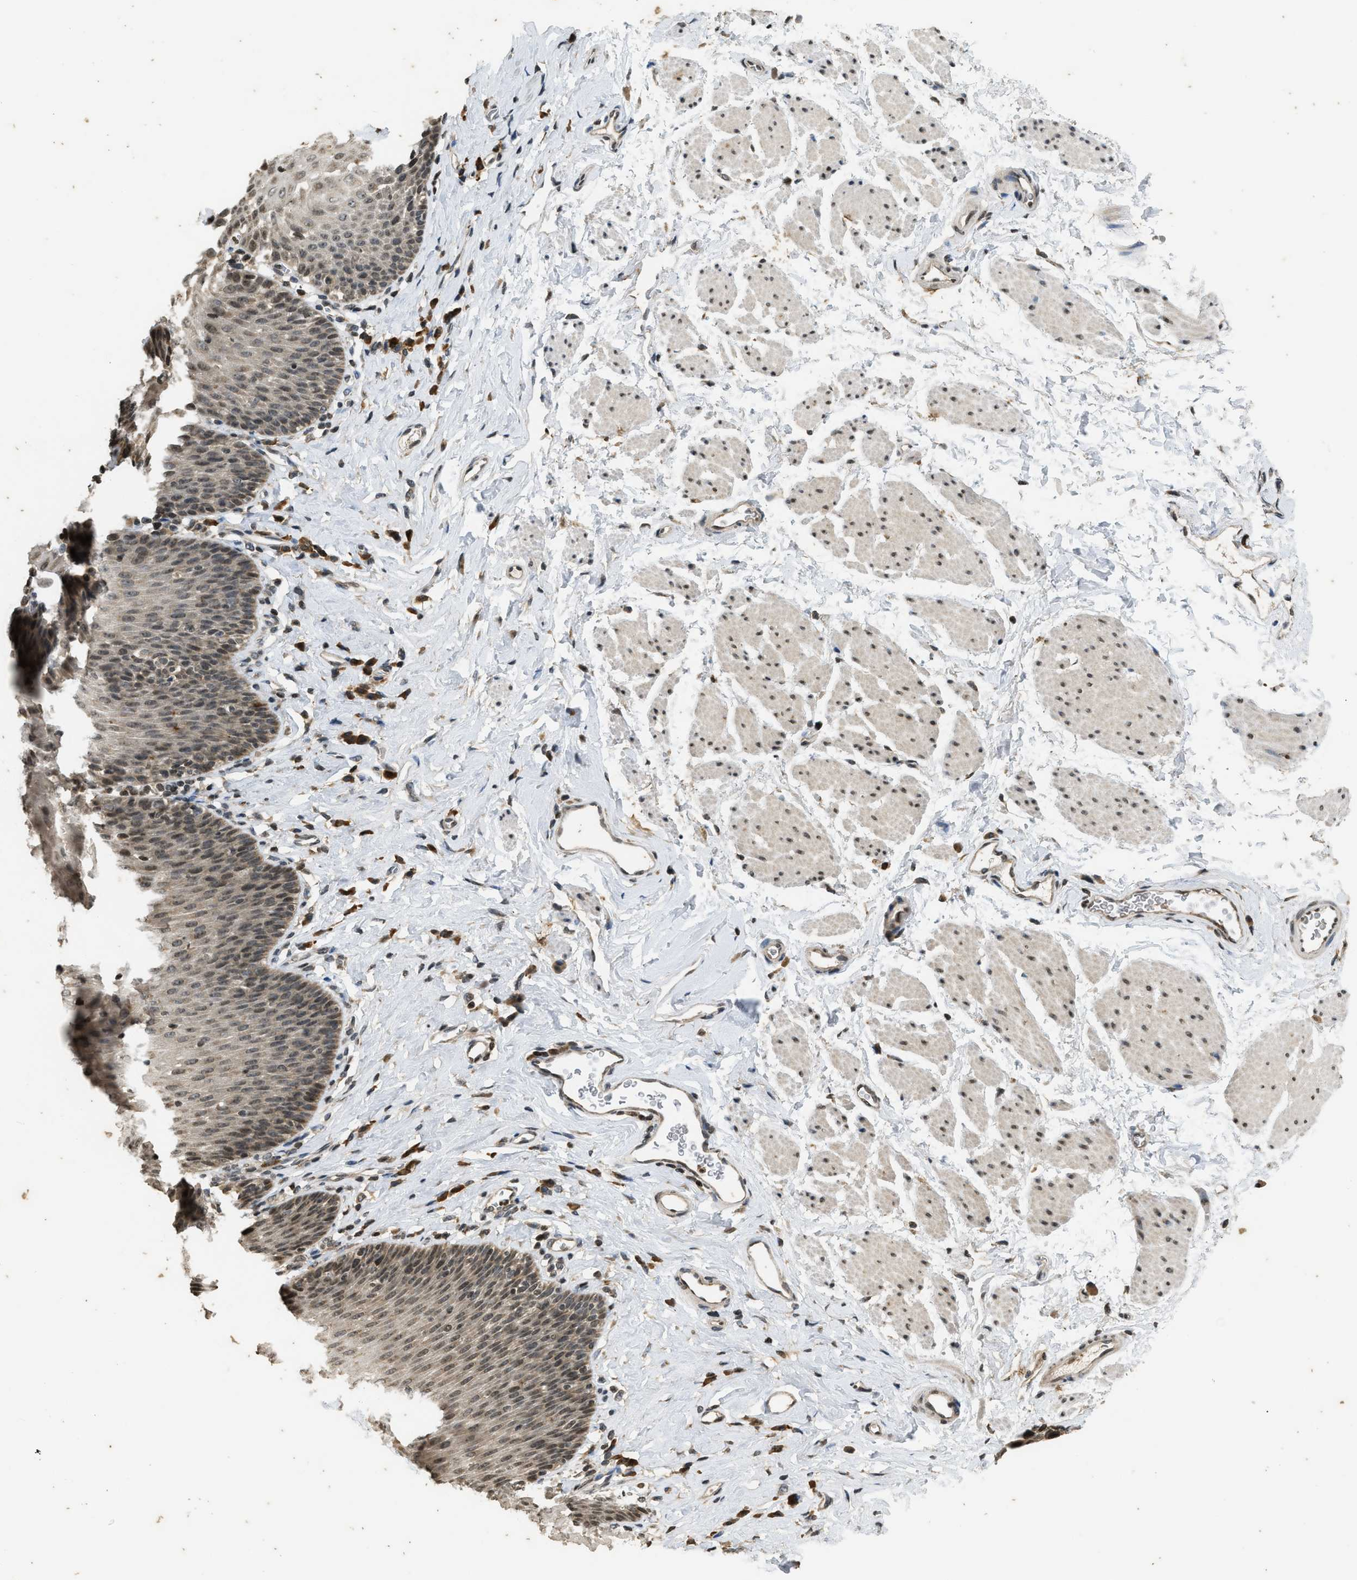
{"staining": {"intensity": "moderate", "quantity": ">75%", "location": "nuclear"}, "tissue": "esophagus", "cell_type": "Squamous epithelial cells", "image_type": "normal", "snomed": [{"axis": "morphology", "description": "Normal tissue, NOS"}, {"axis": "topography", "description": "Esophagus"}], "caption": "Esophagus was stained to show a protein in brown. There is medium levels of moderate nuclear expression in about >75% of squamous epithelial cells. Ihc stains the protein of interest in brown and the nuclei are stained blue.", "gene": "SIAH1", "patient": {"sex": "female", "age": 61}}